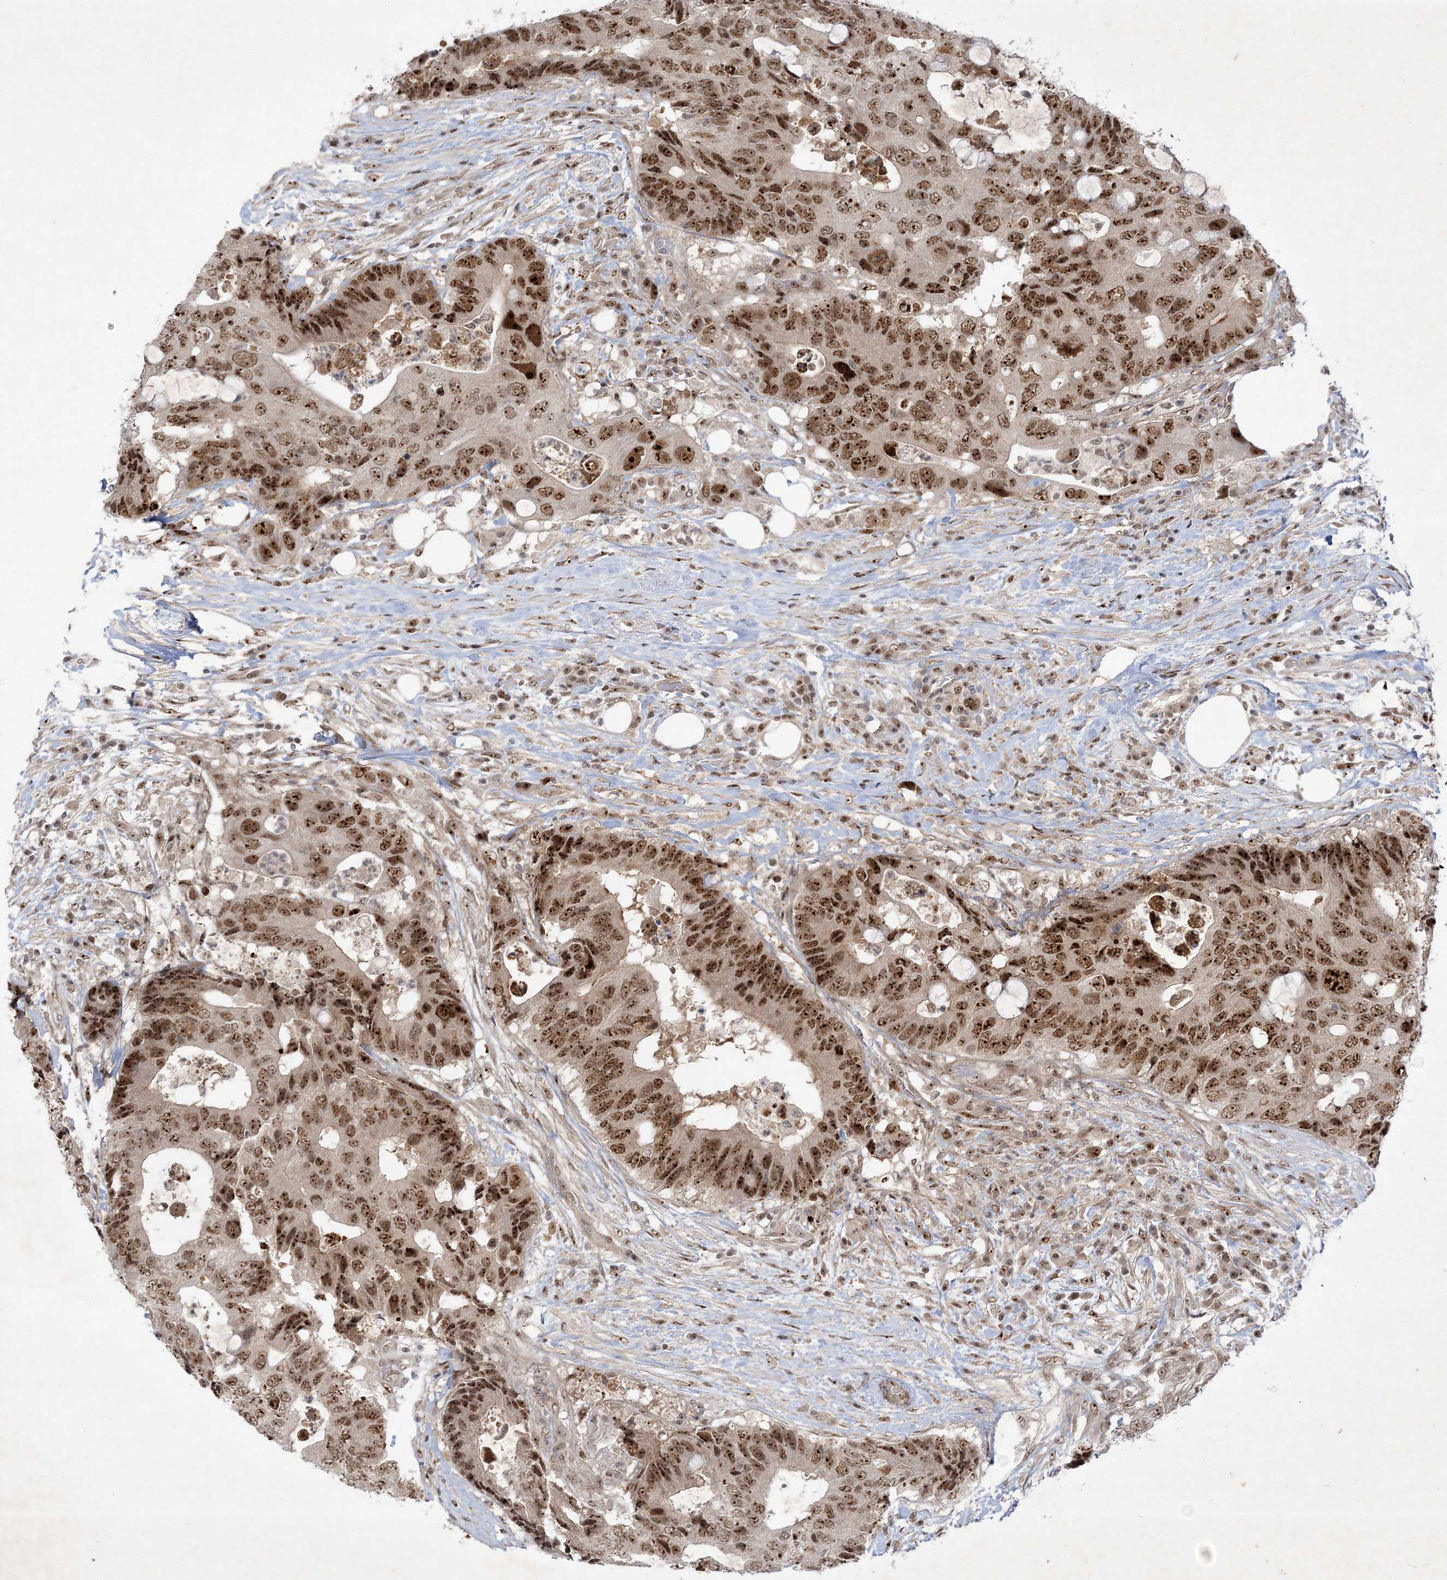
{"staining": {"intensity": "strong", "quantity": ">75%", "location": "nuclear"}, "tissue": "colorectal cancer", "cell_type": "Tumor cells", "image_type": "cancer", "snomed": [{"axis": "morphology", "description": "Adenocarcinoma, NOS"}, {"axis": "topography", "description": "Colon"}], "caption": "Strong nuclear expression is identified in about >75% of tumor cells in adenocarcinoma (colorectal).", "gene": "NPM3", "patient": {"sex": "male", "age": 71}}